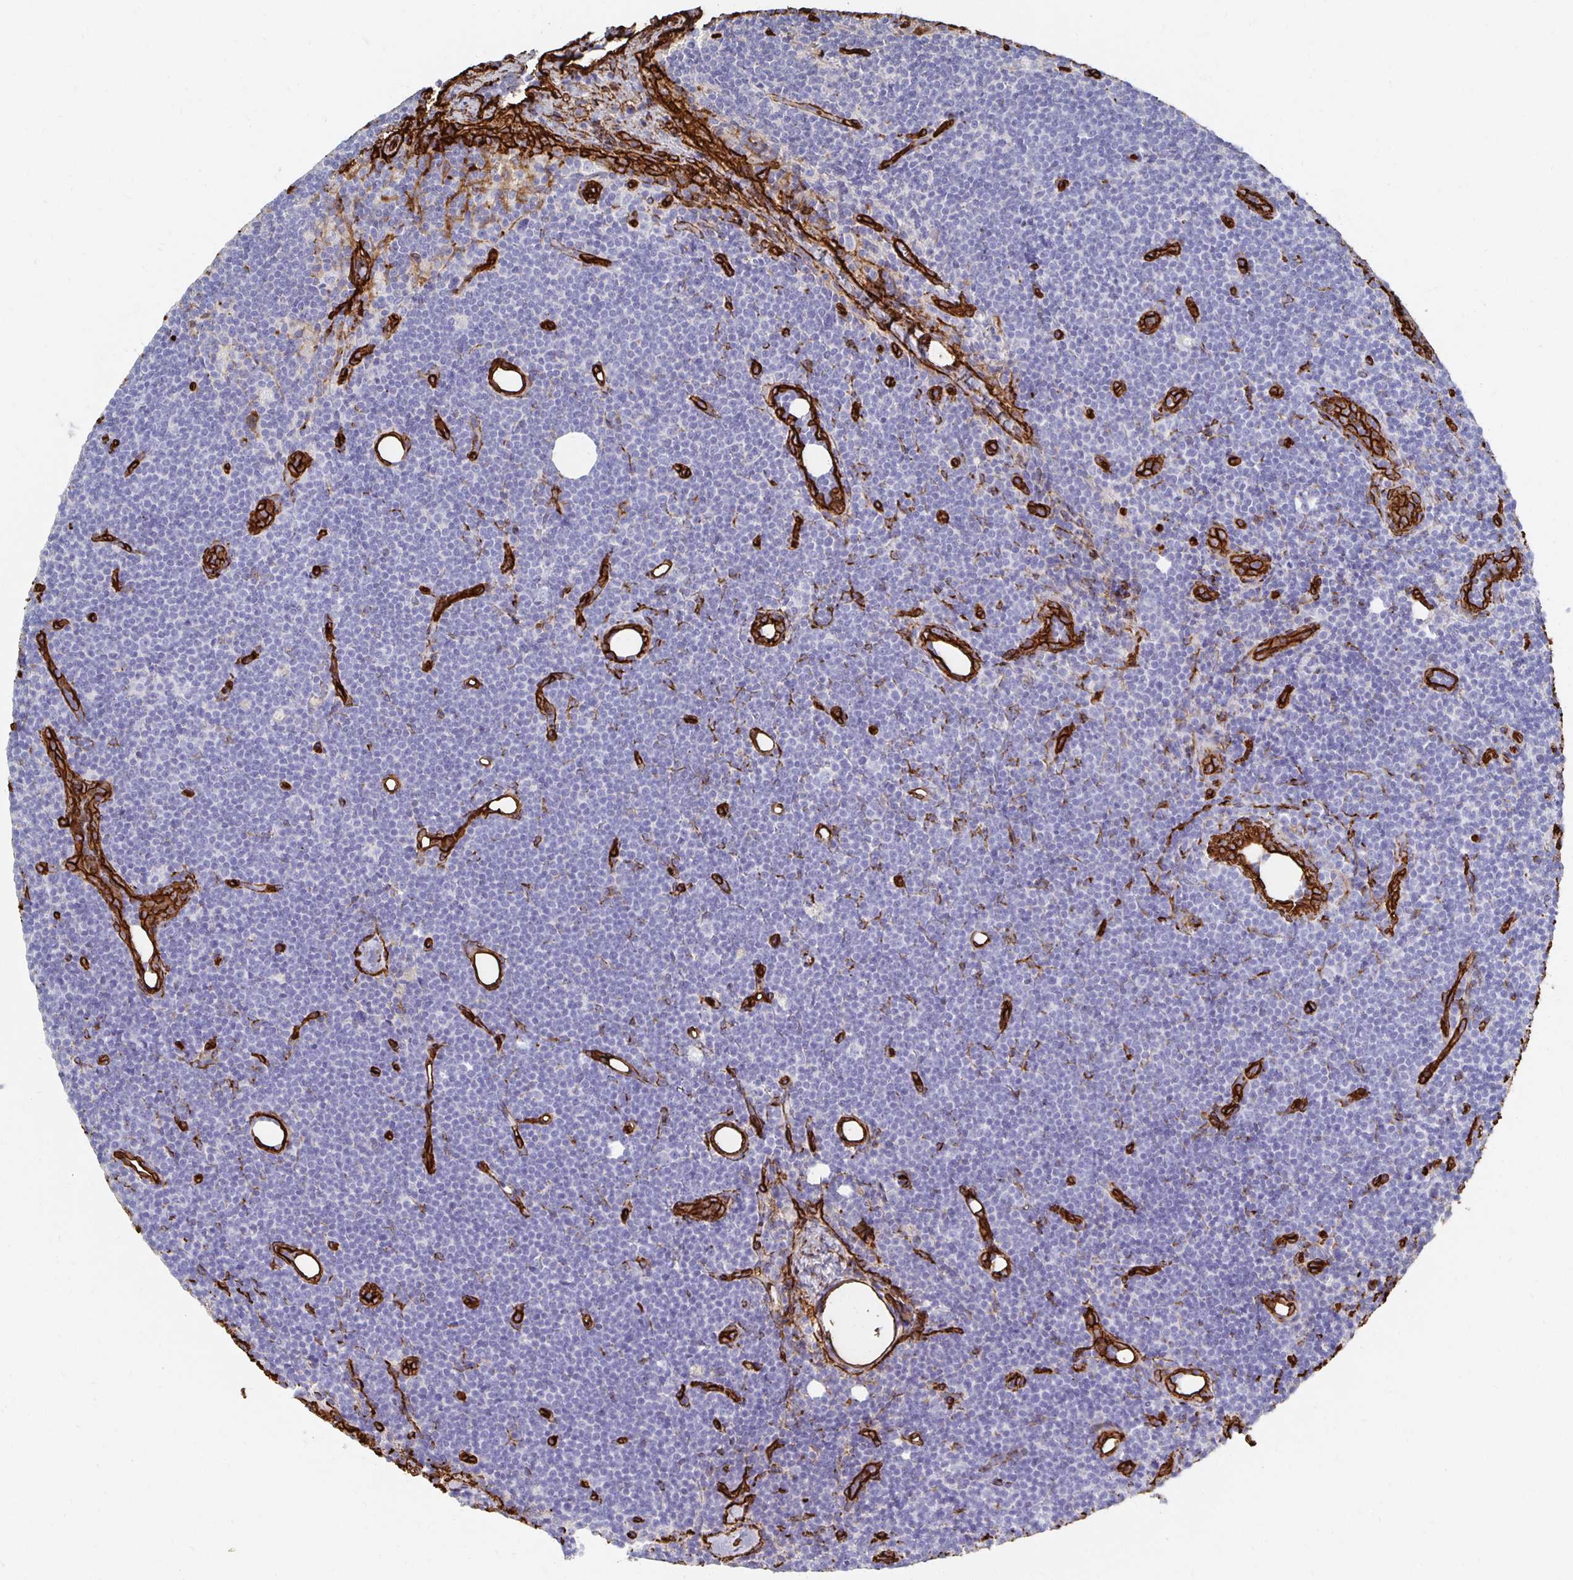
{"staining": {"intensity": "negative", "quantity": "none", "location": "none"}, "tissue": "lymphoma", "cell_type": "Tumor cells", "image_type": "cancer", "snomed": [{"axis": "morphology", "description": "Malignant lymphoma, non-Hodgkin's type, Low grade"}, {"axis": "topography", "description": "Lymph node"}], "caption": "The IHC histopathology image has no significant staining in tumor cells of malignant lymphoma, non-Hodgkin's type (low-grade) tissue.", "gene": "VIPR2", "patient": {"sex": "female", "age": 73}}